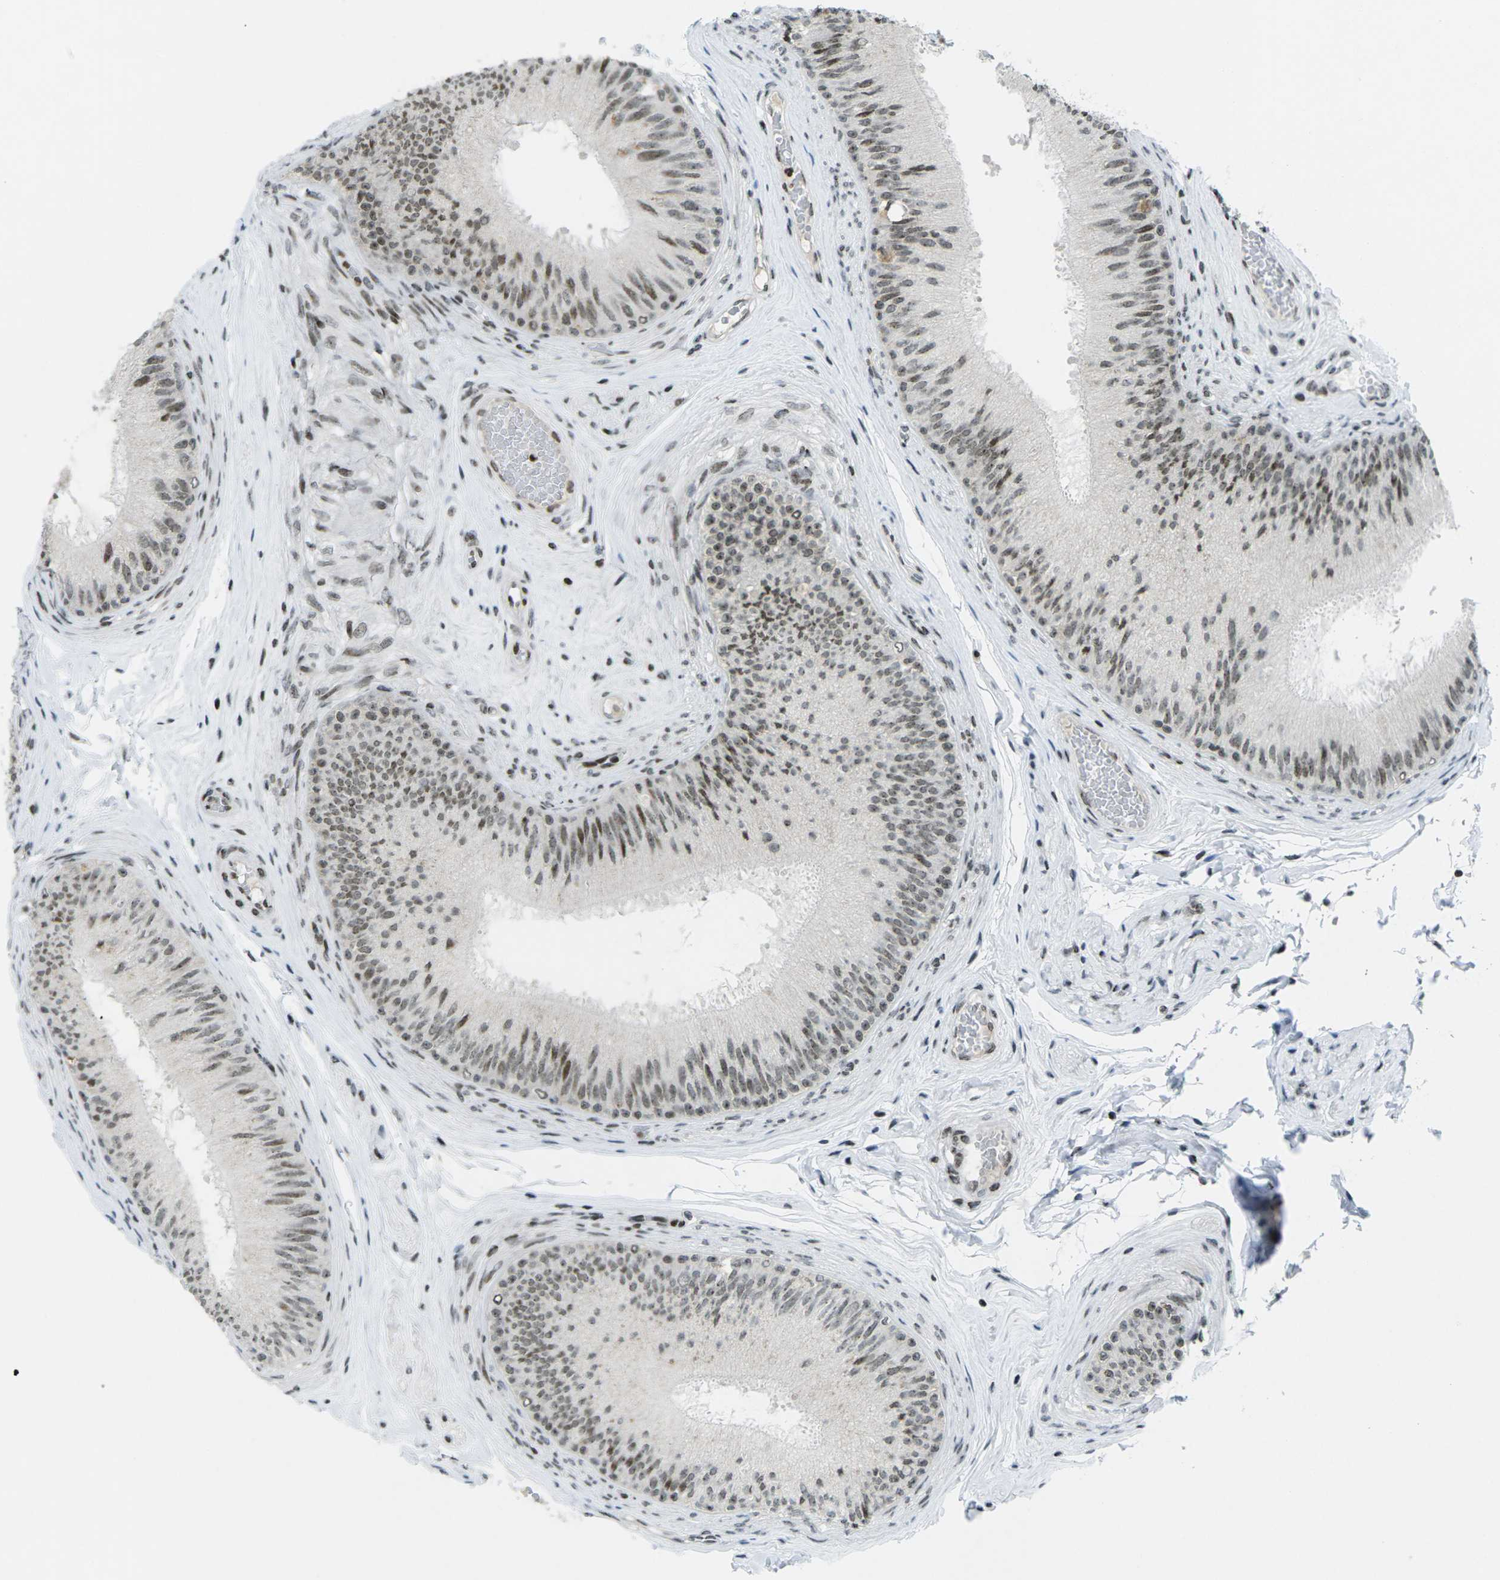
{"staining": {"intensity": "moderate", "quantity": "25%-75%", "location": "nuclear"}, "tissue": "epididymis", "cell_type": "Glandular cells", "image_type": "normal", "snomed": [{"axis": "morphology", "description": "Normal tissue, NOS"}, {"axis": "topography", "description": "Testis"}, {"axis": "topography", "description": "Epididymis"}], "caption": "Protein staining shows moderate nuclear expression in approximately 25%-75% of glandular cells in unremarkable epididymis. The staining was performed using DAB (3,3'-diaminobenzidine), with brown indicating positive protein expression. Nuclei are stained blue with hematoxylin.", "gene": "EME1", "patient": {"sex": "male", "age": 36}}